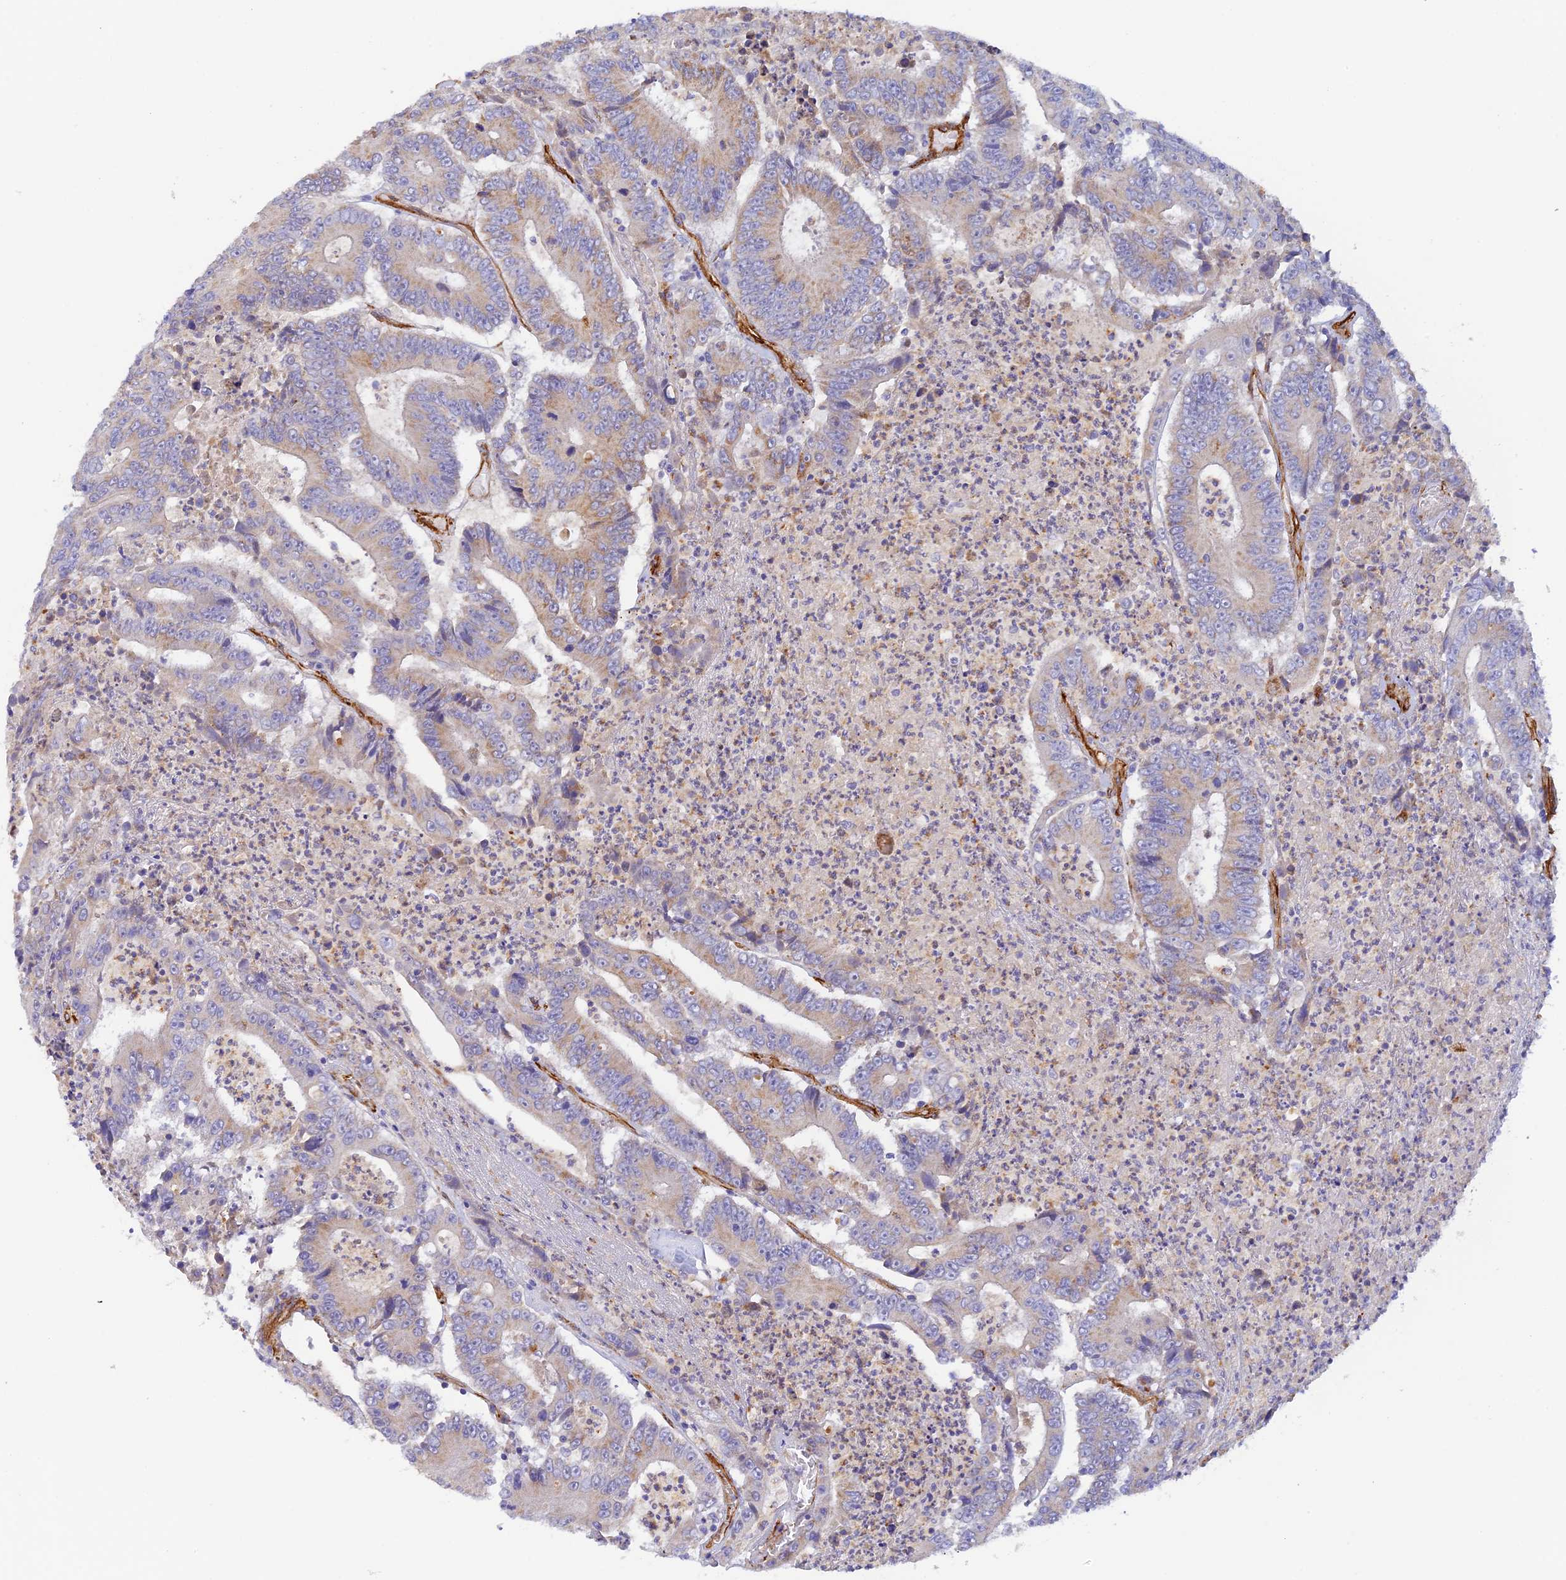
{"staining": {"intensity": "weak", "quantity": "25%-75%", "location": "cytoplasmic/membranous"}, "tissue": "colorectal cancer", "cell_type": "Tumor cells", "image_type": "cancer", "snomed": [{"axis": "morphology", "description": "Adenocarcinoma, NOS"}, {"axis": "topography", "description": "Colon"}], "caption": "Human colorectal cancer (adenocarcinoma) stained with a brown dye shows weak cytoplasmic/membranous positive positivity in about 25%-75% of tumor cells.", "gene": "MYO9A", "patient": {"sex": "male", "age": 83}}